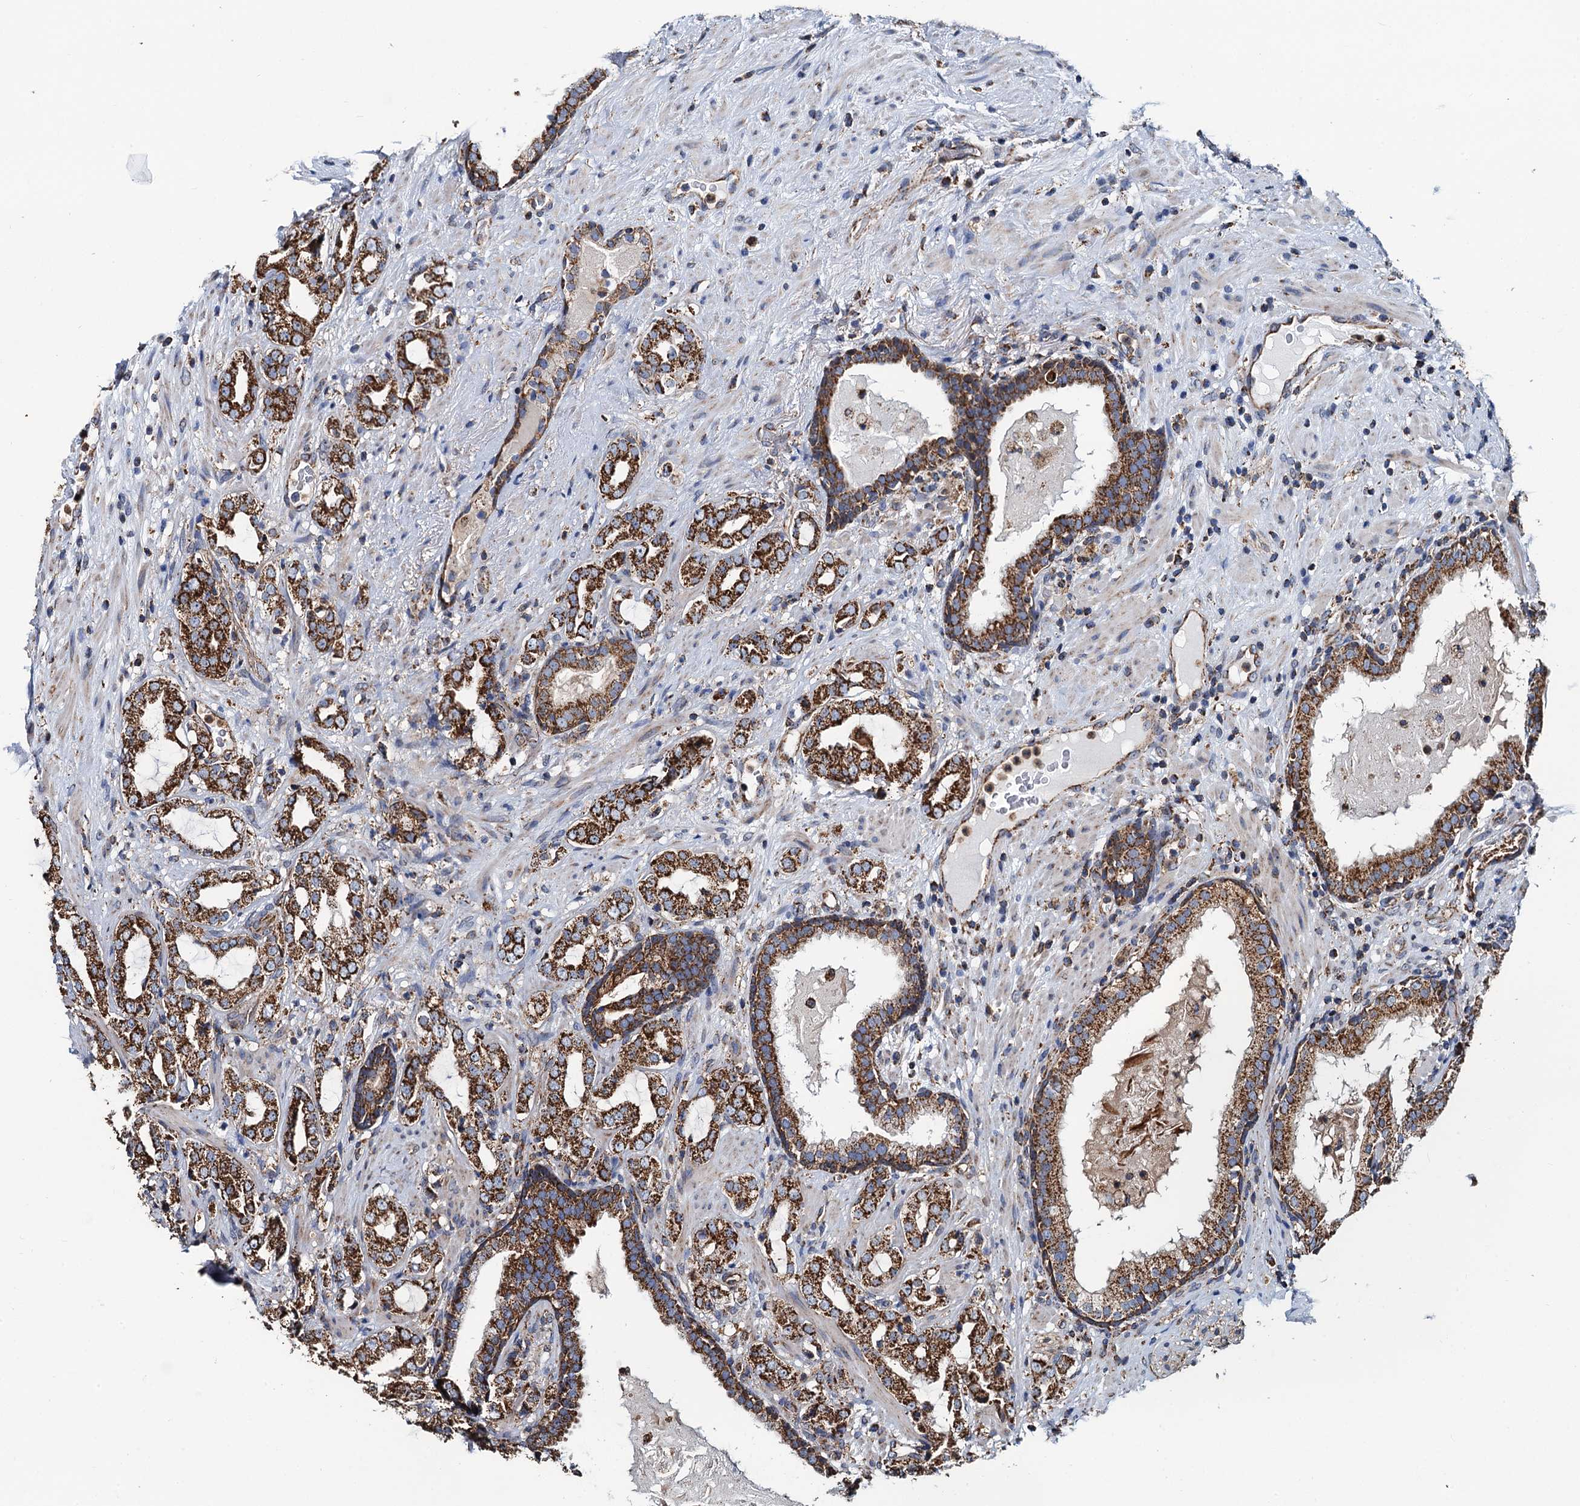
{"staining": {"intensity": "strong", "quantity": ">75%", "location": "cytoplasmic/membranous"}, "tissue": "prostate cancer", "cell_type": "Tumor cells", "image_type": "cancer", "snomed": [{"axis": "morphology", "description": "Adenocarcinoma, High grade"}, {"axis": "topography", "description": "Prostate"}], "caption": "Immunohistochemical staining of prostate cancer (adenocarcinoma (high-grade)) reveals high levels of strong cytoplasmic/membranous protein expression in approximately >75% of tumor cells.", "gene": "AAGAB", "patient": {"sex": "male", "age": 64}}